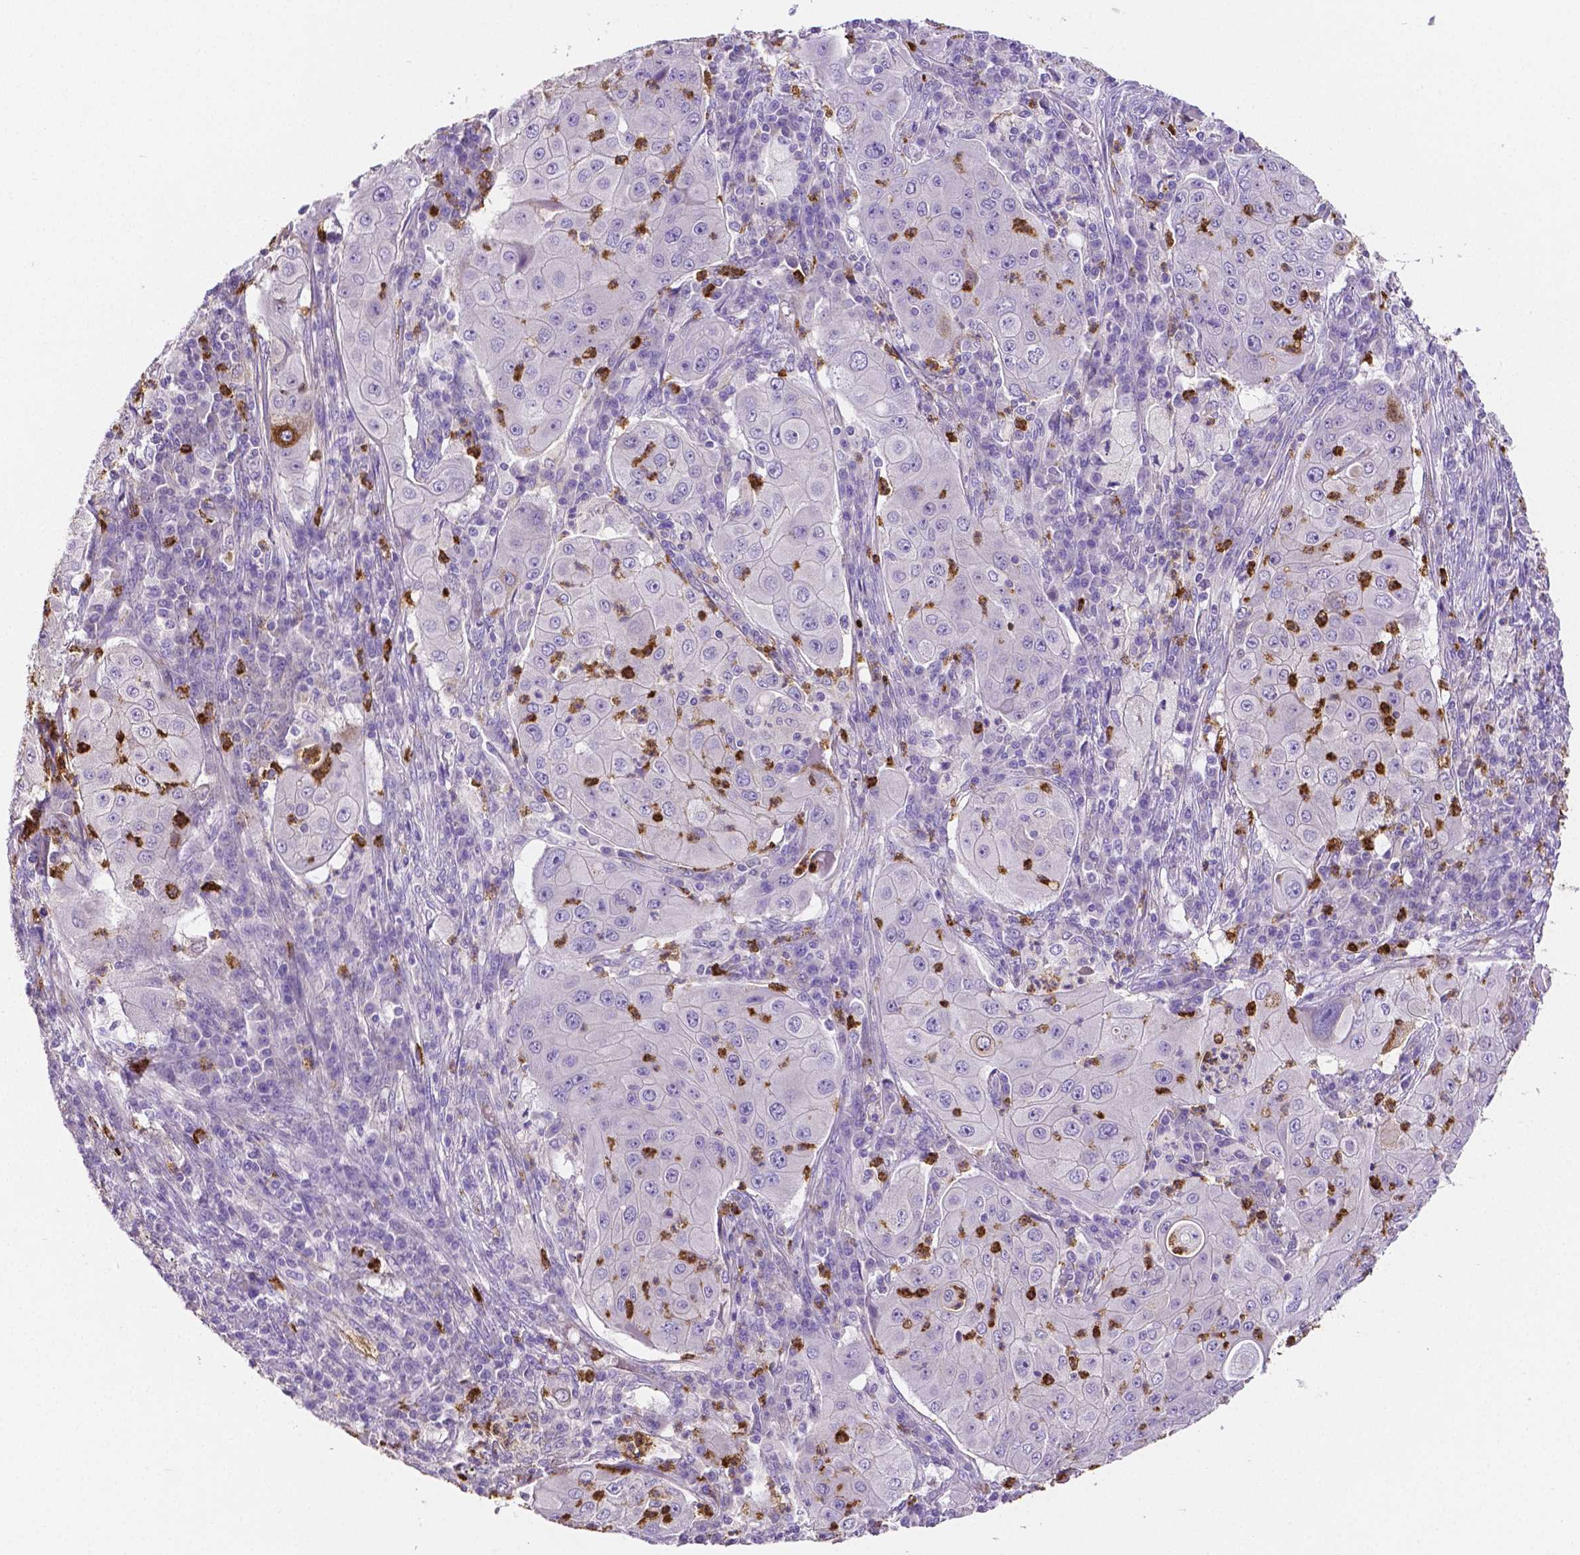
{"staining": {"intensity": "negative", "quantity": "none", "location": "none"}, "tissue": "lung cancer", "cell_type": "Tumor cells", "image_type": "cancer", "snomed": [{"axis": "morphology", "description": "Squamous cell carcinoma, NOS"}, {"axis": "topography", "description": "Lung"}], "caption": "Histopathology image shows no significant protein positivity in tumor cells of lung cancer (squamous cell carcinoma). Nuclei are stained in blue.", "gene": "MMP9", "patient": {"sex": "female", "age": 59}}